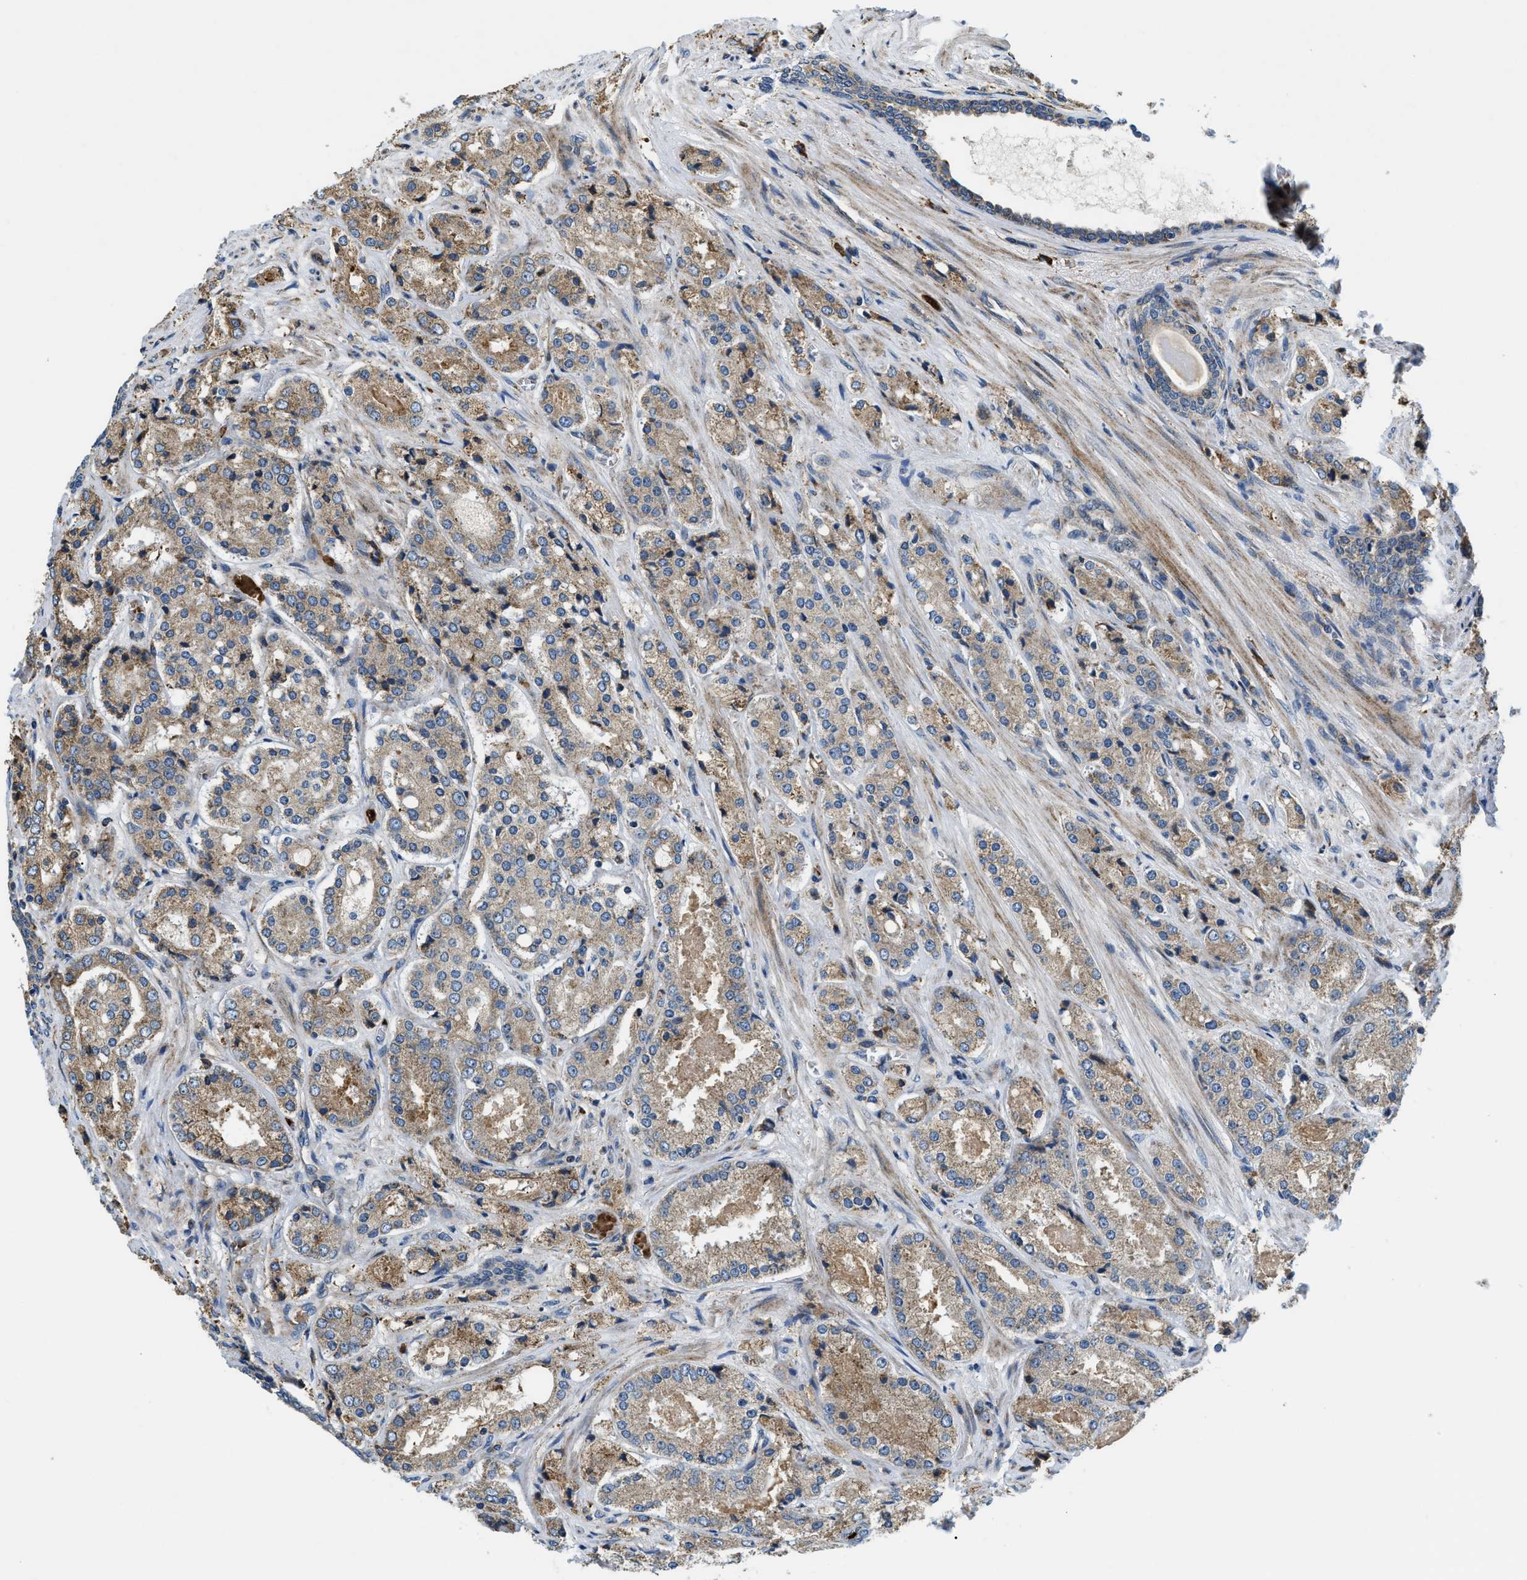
{"staining": {"intensity": "moderate", "quantity": ">75%", "location": "cytoplasmic/membranous"}, "tissue": "prostate cancer", "cell_type": "Tumor cells", "image_type": "cancer", "snomed": [{"axis": "morphology", "description": "Adenocarcinoma, High grade"}, {"axis": "topography", "description": "Prostate"}], "caption": "Immunohistochemical staining of human high-grade adenocarcinoma (prostate) reveals moderate cytoplasmic/membranous protein positivity in approximately >75% of tumor cells. (Brightfield microscopy of DAB IHC at high magnification).", "gene": "CSPG4", "patient": {"sex": "male", "age": 65}}